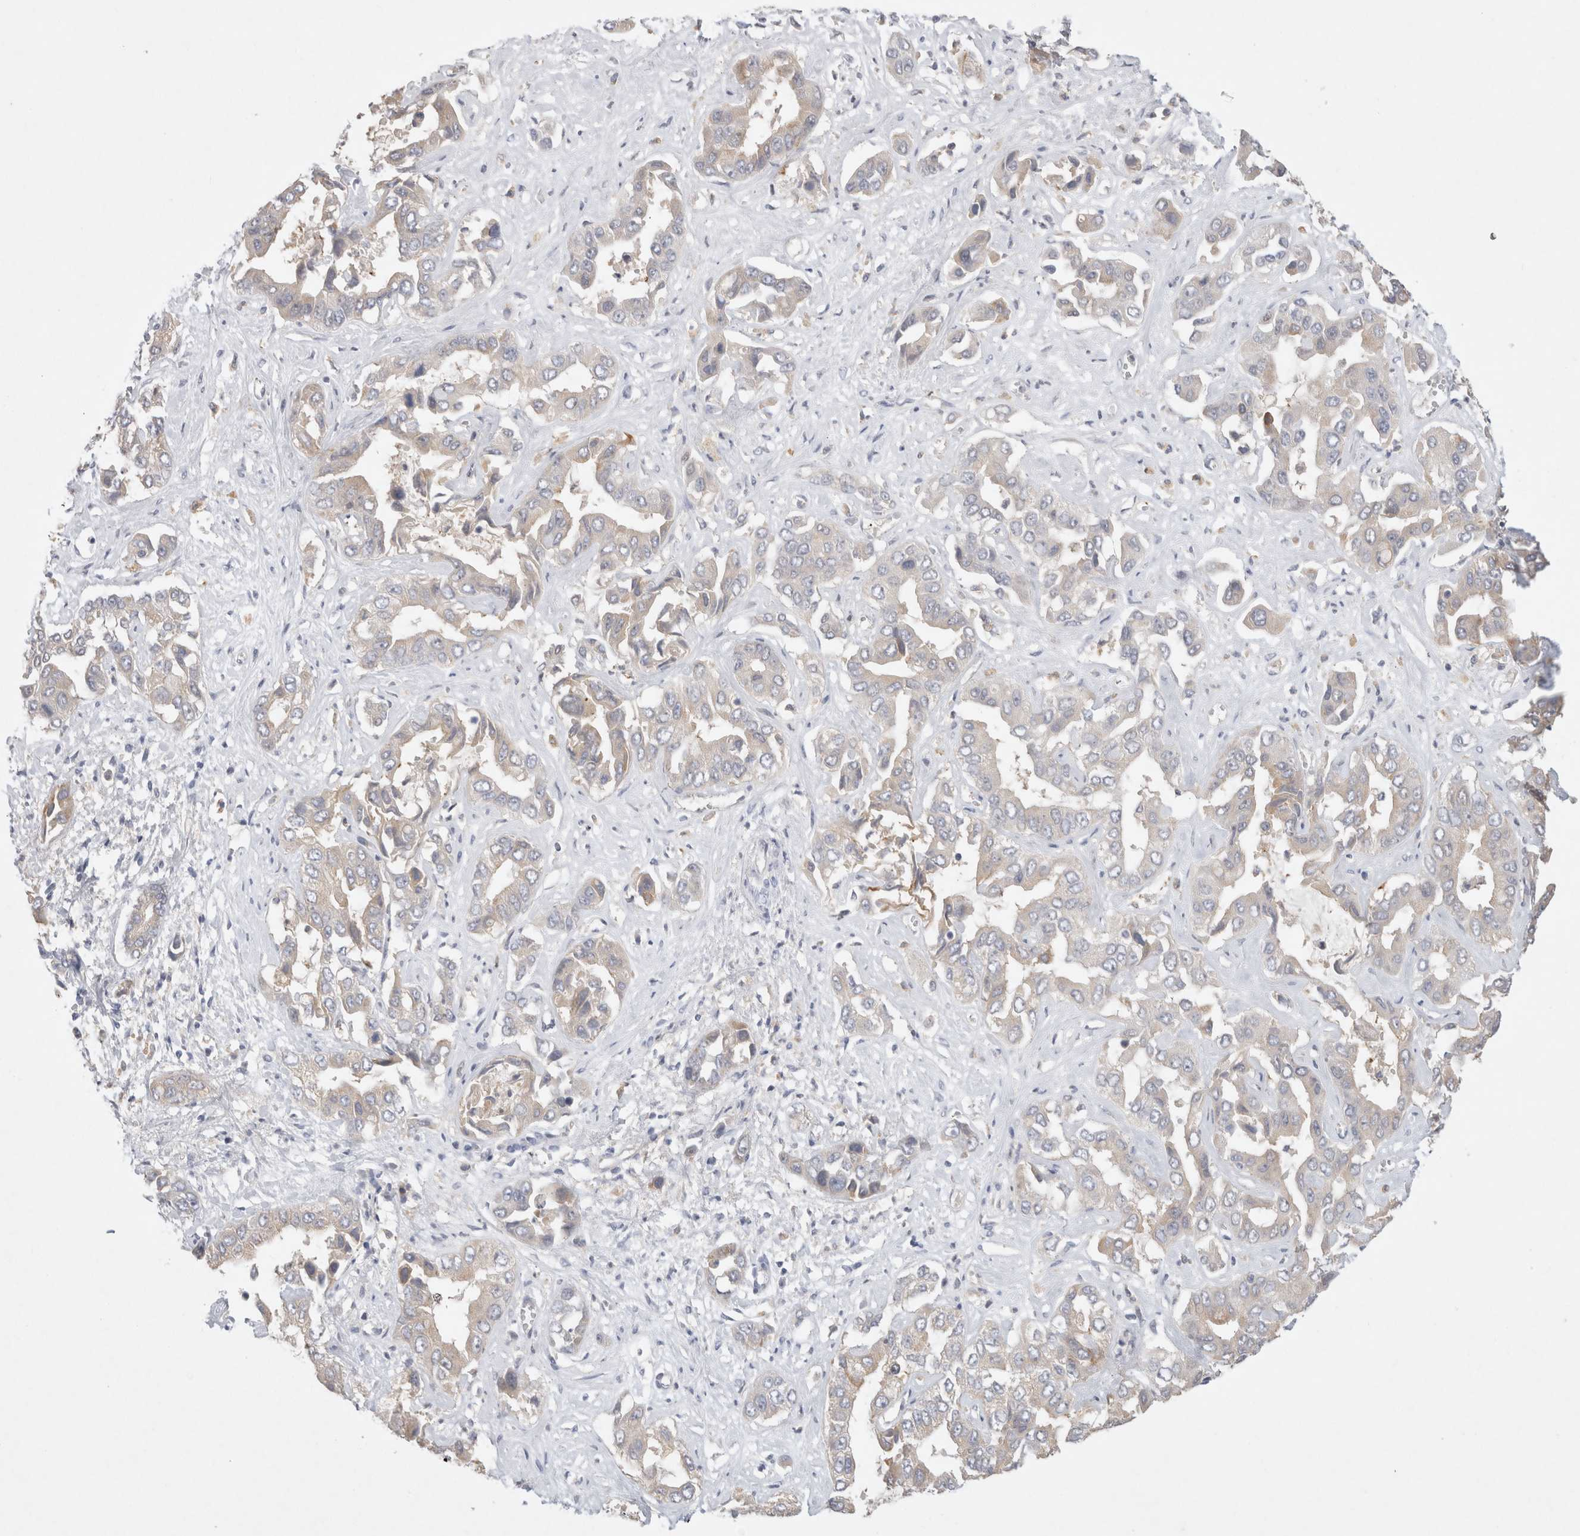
{"staining": {"intensity": "weak", "quantity": "<25%", "location": "cytoplasmic/membranous"}, "tissue": "liver cancer", "cell_type": "Tumor cells", "image_type": "cancer", "snomed": [{"axis": "morphology", "description": "Cholangiocarcinoma"}, {"axis": "topography", "description": "Liver"}], "caption": "High magnification brightfield microscopy of liver cancer (cholangiocarcinoma) stained with DAB (brown) and counterstained with hematoxylin (blue): tumor cells show no significant positivity.", "gene": "GAS1", "patient": {"sex": "female", "age": 52}}